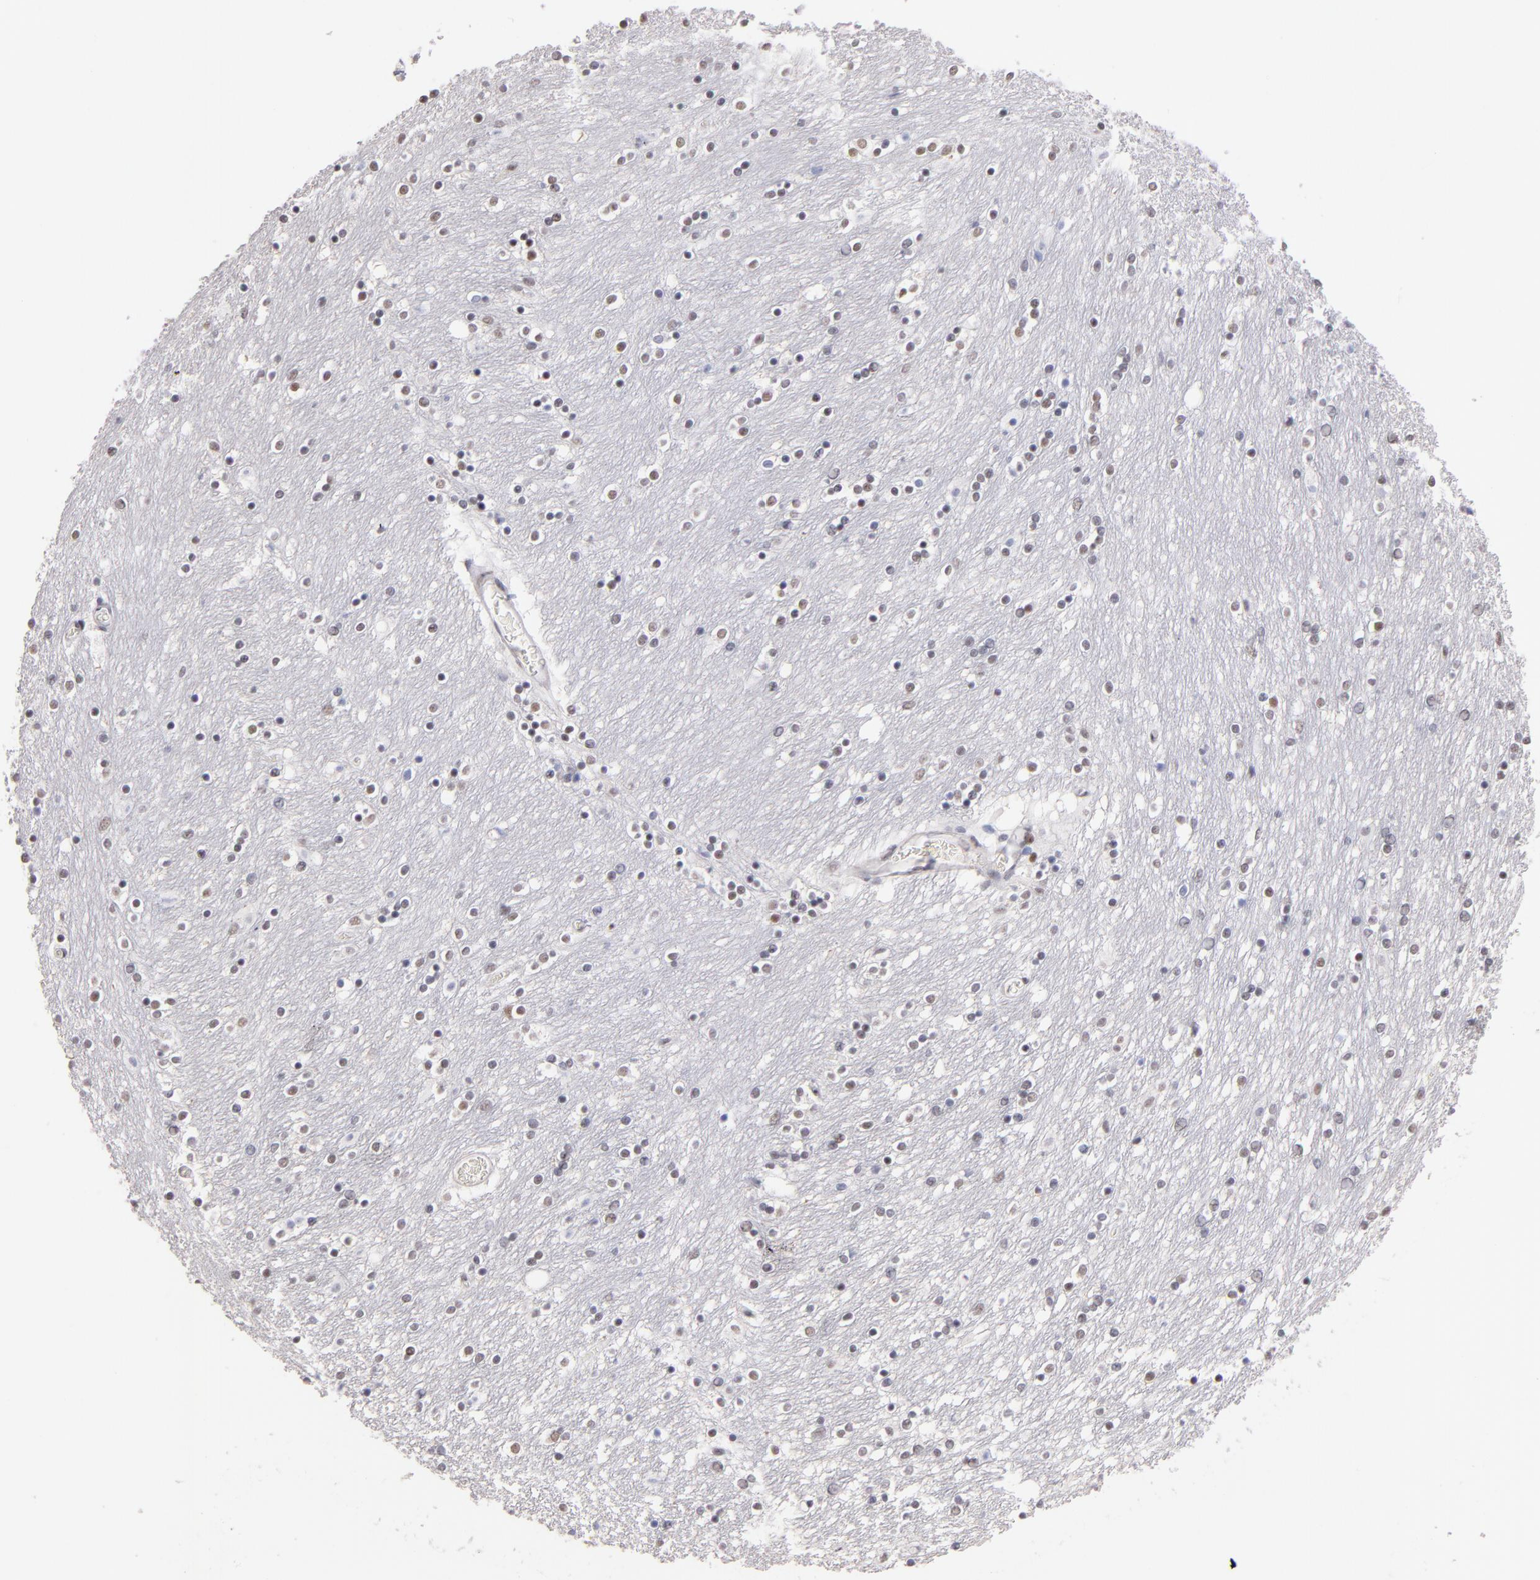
{"staining": {"intensity": "moderate", "quantity": "25%-75%", "location": "nuclear"}, "tissue": "caudate", "cell_type": "Glial cells", "image_type": "normal", "snomed": [{"axis": "morphology", "description": "Normal tissue, NOS"}, {"axis": "topography", "description": "Lateral ventricle wall"}], "caption": "Caudate was stained to show a protein in brown. There is medium levels of moderate nuclear staining in approximately 25%-75% of glial cells.", "gene": "POLA1", "patient": {"sex": "female", "age": 54}}